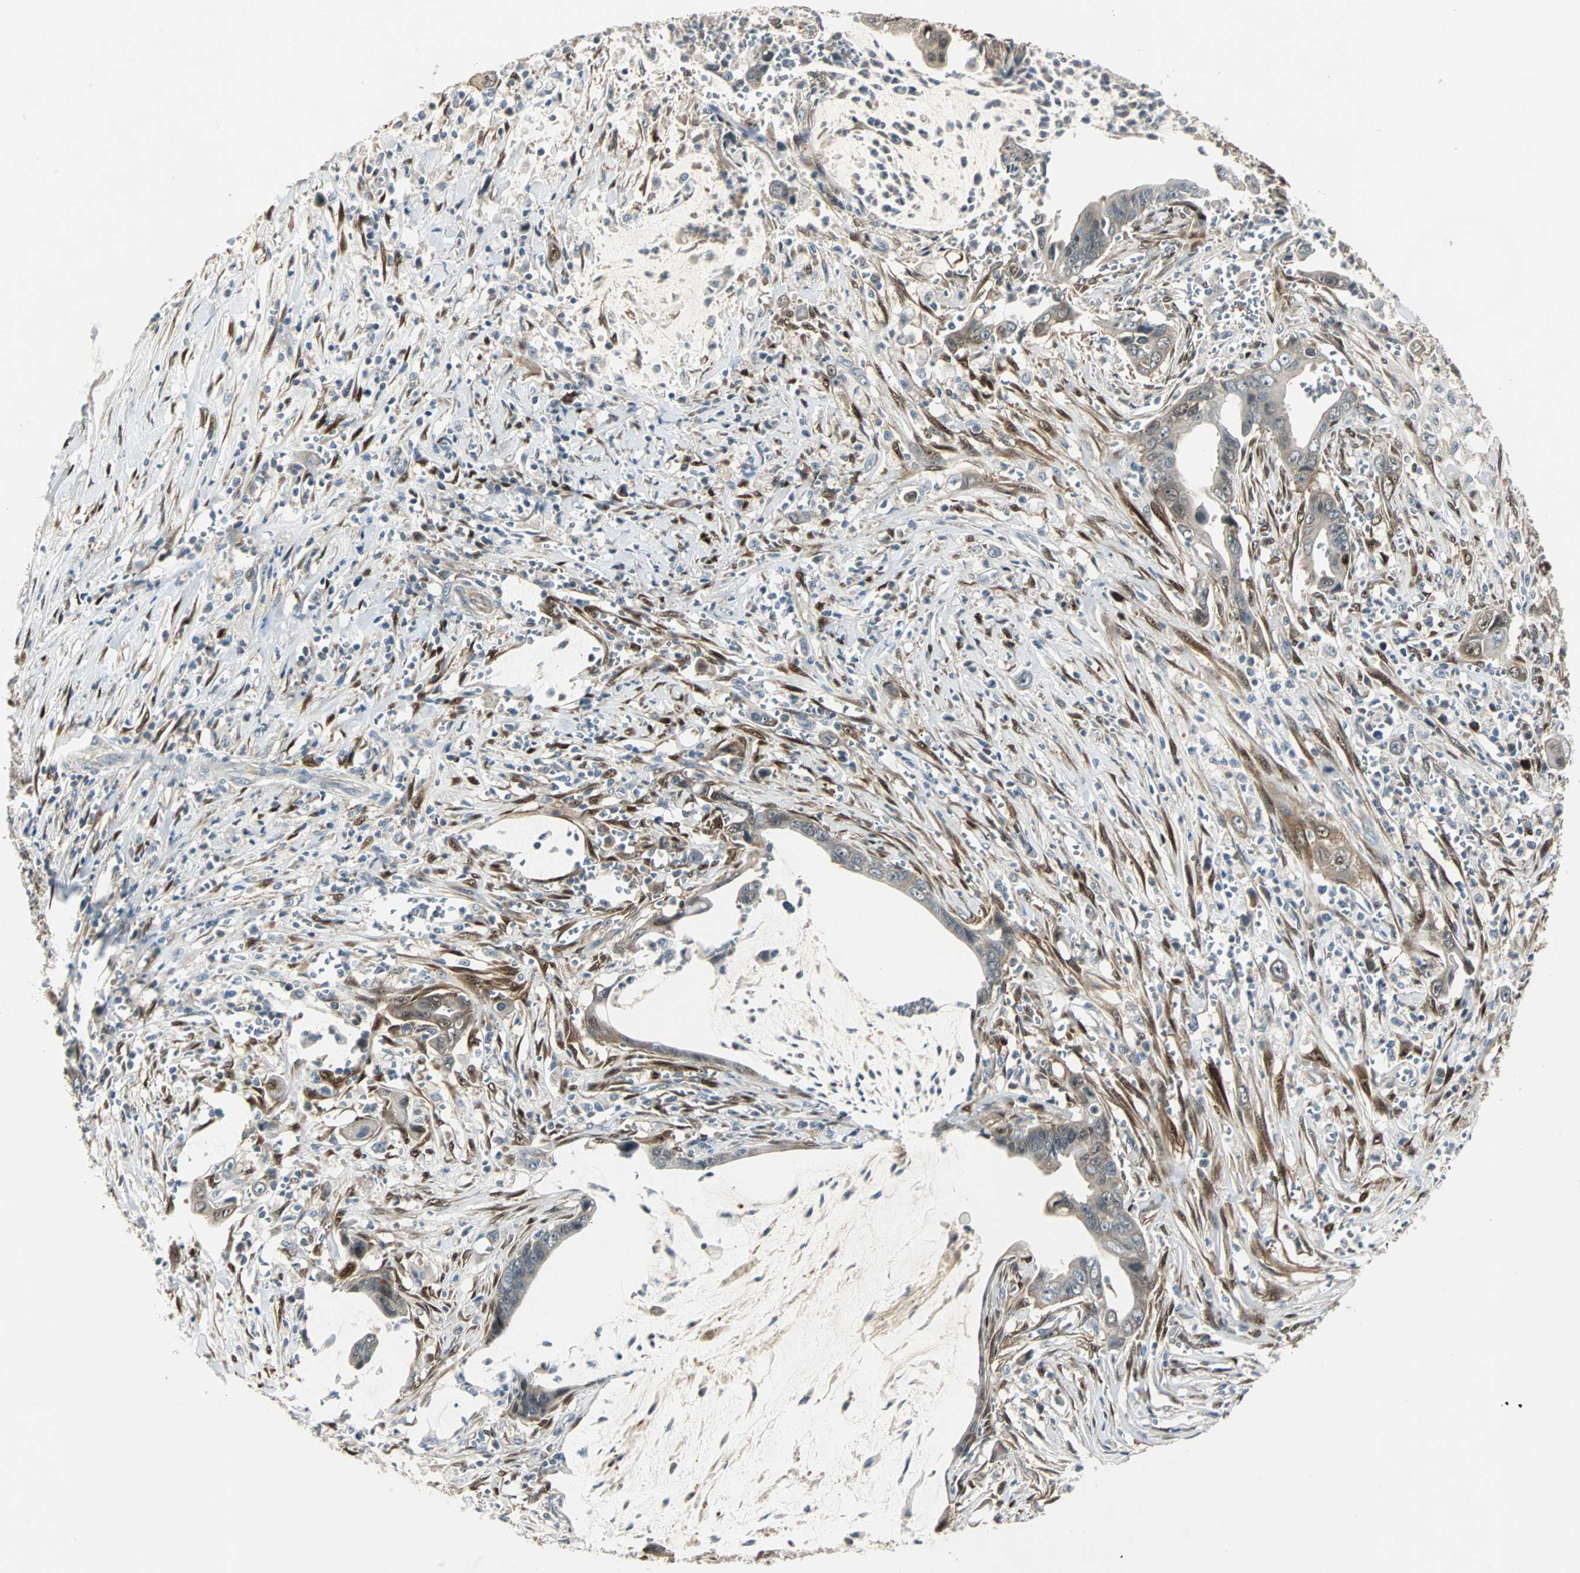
{"staining": {"intensity": "moderate", "quantity": "<25%", "location": "cytoplasmic/membranous,nuclear"}, "tissue": "pancreatic cancer", "cell_type": "Tumor cells", "image_type": "cancer", "snomed": [{"axis": "morphology", "description": "Adenocarcinoma, NOS"}, {"axis": "topography", "description": "Pancreas"}], "caption": "Protein analysis of pancreatic cancer (adenocarcinoma) tissue demonstrates moderate cytoplasmic/membranous and nuclear positivity in about <25% of tumor cells.", "gene": "FHL2", "patient": {"sex": "male", "age": 59}}